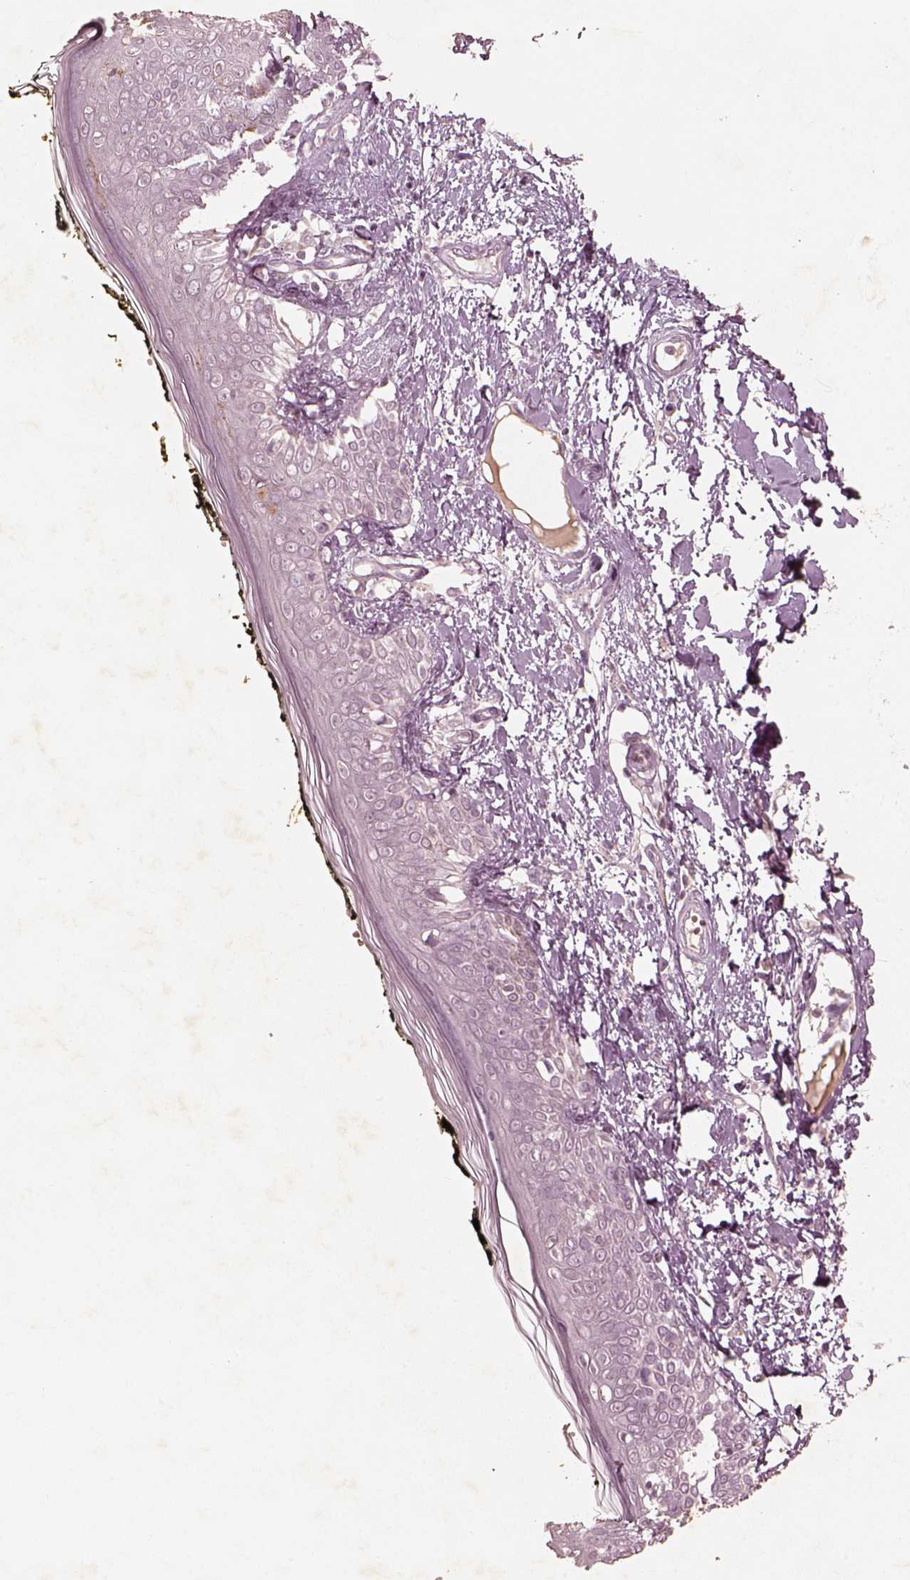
{"staining": {"intensity": "negative", "quantity": "none", "location": "none"}, "tissue": "skin", "cell_type": "Fibroblasts", "image_type": "normal", "snomed": [{"axis": "morphology", "description": "Normal tissue, NOS"}, {"axis": "topography", "description": "Skin"}], "caption": "Fibroblasts show no significant expression in unremarkable skin.", "gene": "MADCAM1", "patient": {"sex": "male", "age": 76}}